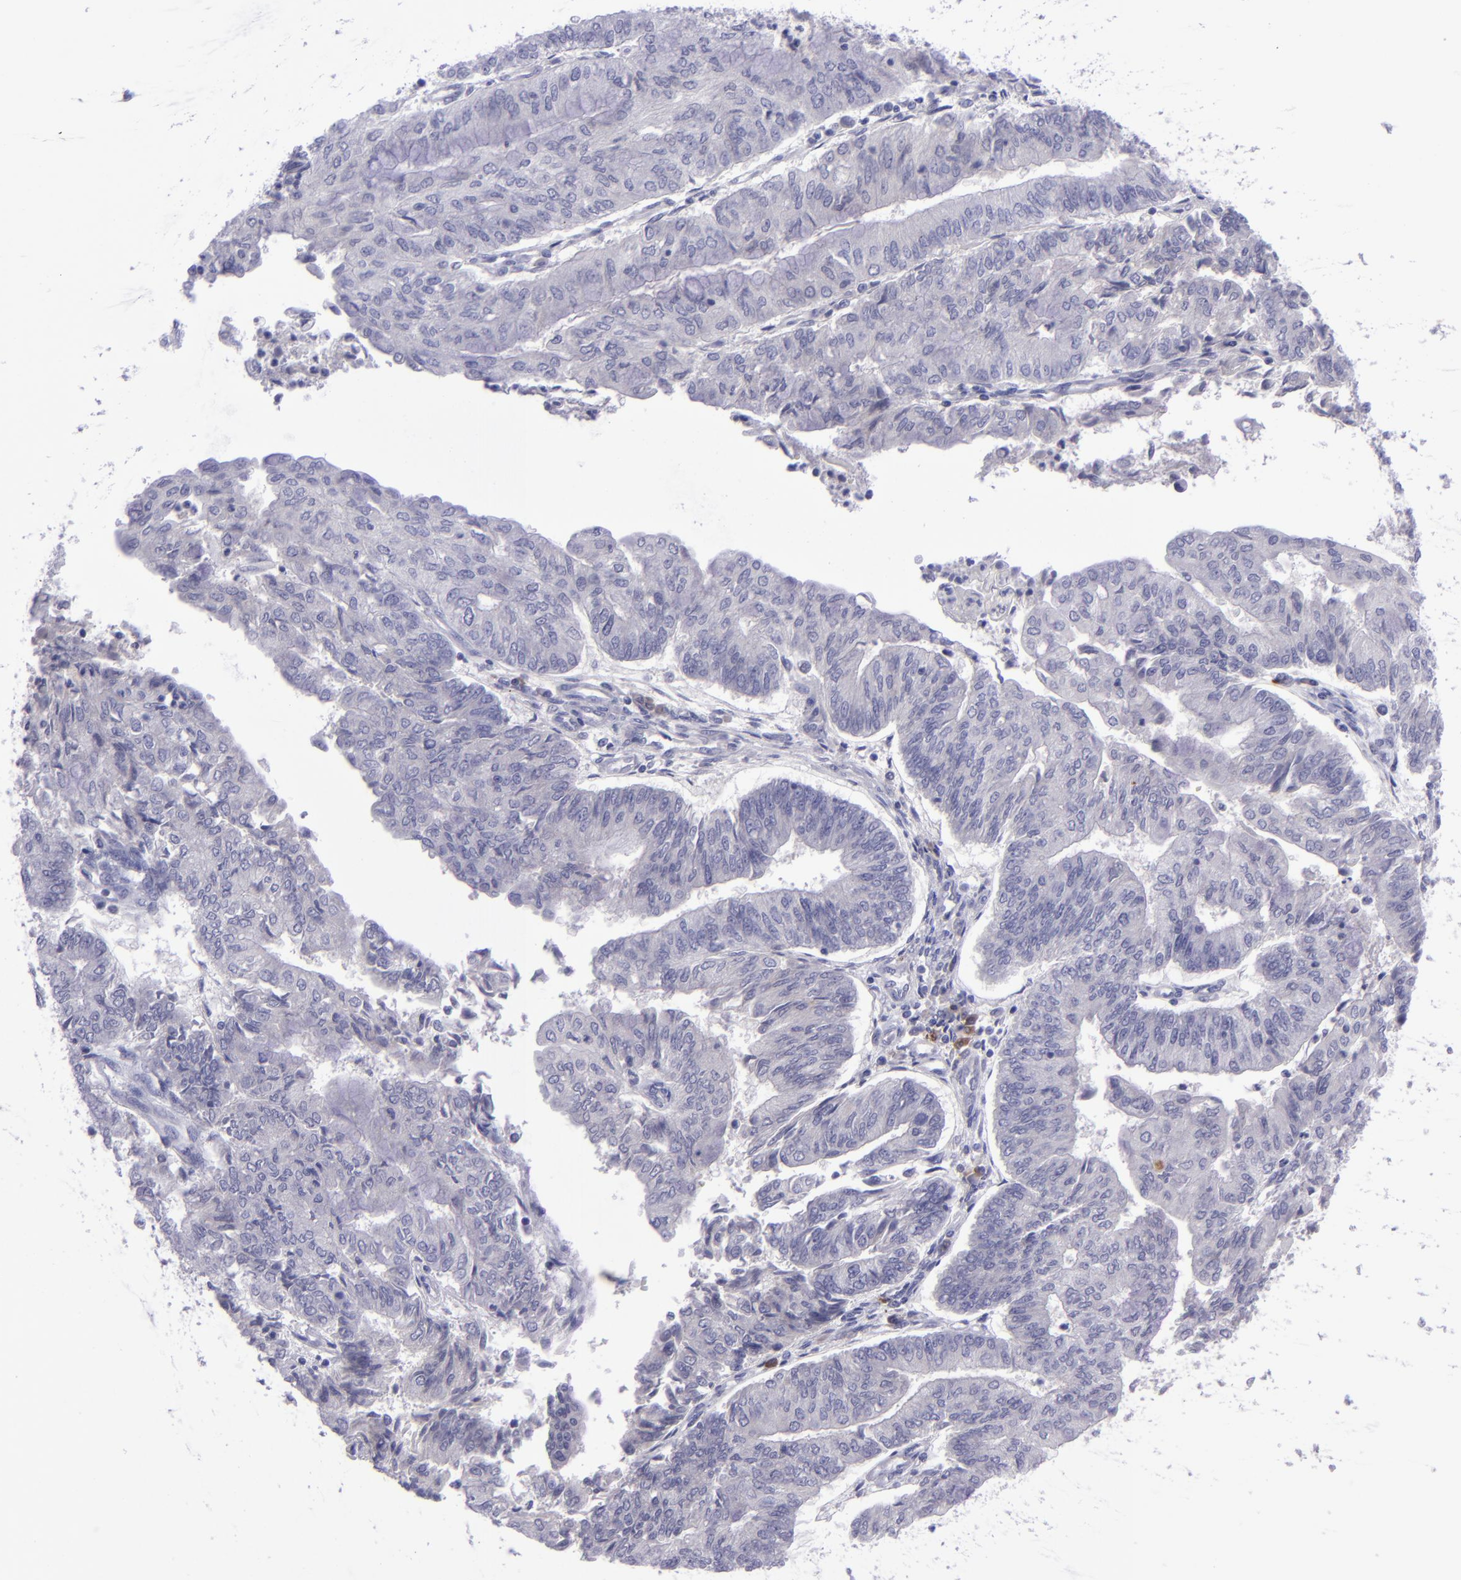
{"staining": {"intensity": "negative", "quantity": "none", "location": "none"}, "tissue": "endometrial cancer", "cell_type": "Tumor cells", "image_type": "cancer", "snomed": [{"axis": "morphology", "description": "Adenocarcinoma, NOS"}, {"axis": "topography", "description": "Endometrium"}], "caption": "IHC image of neoplastic tissue: human endometrial adenocarcinoma stained with DAB (3,3'-diaminobenzidine) reveals no significant protein expression in tumor cells. (DAB (3,3'-diaminobenzidine) immunohistochemistry with hematoxylin counter stain).", "gene": "POU2F2", "patient": {"sex": "female", "age": 59}}